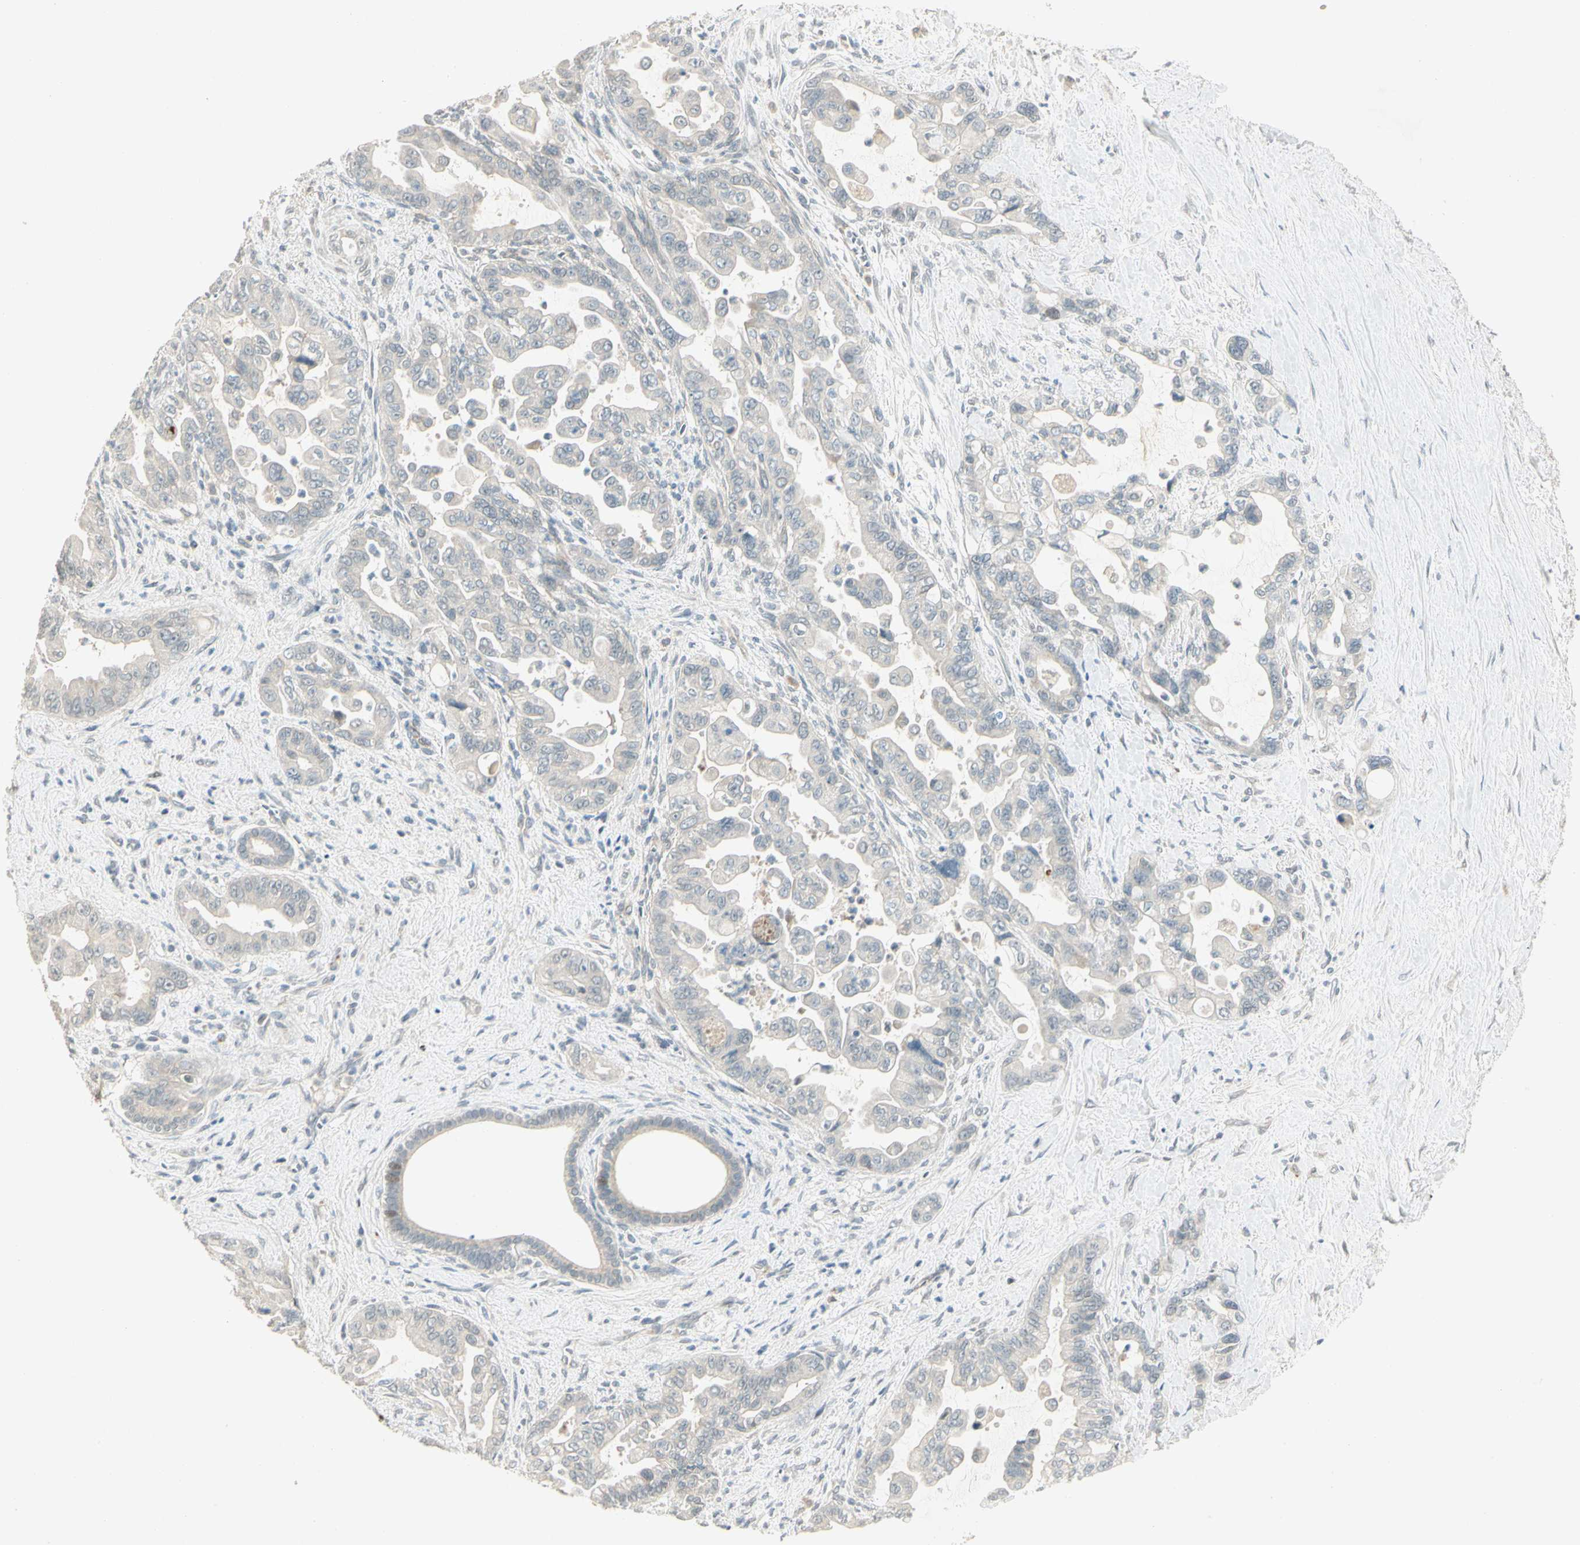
{"staining": {"intensity": "negative", "quantity": "none", "location": "none"}, "tissue": "pancreatic cancer", "cell_type": "Tumor cells", "image_type": "cancer", "snomed": [{"axis": "morphology", "description": "Adenocarcinoma, NOS"}, {"axis": "topography", "description": "Pancreas"}], "caption": "Pancreatic cancer was stained to show a protein in brown. There is no significant staining in tumor cells. The staining is performed using DAB brown chromogen with nuclei counter-stained in using hematoxylin.", "gene": "PCDHB15", "patient": {"sex": "male", "age": 70}}